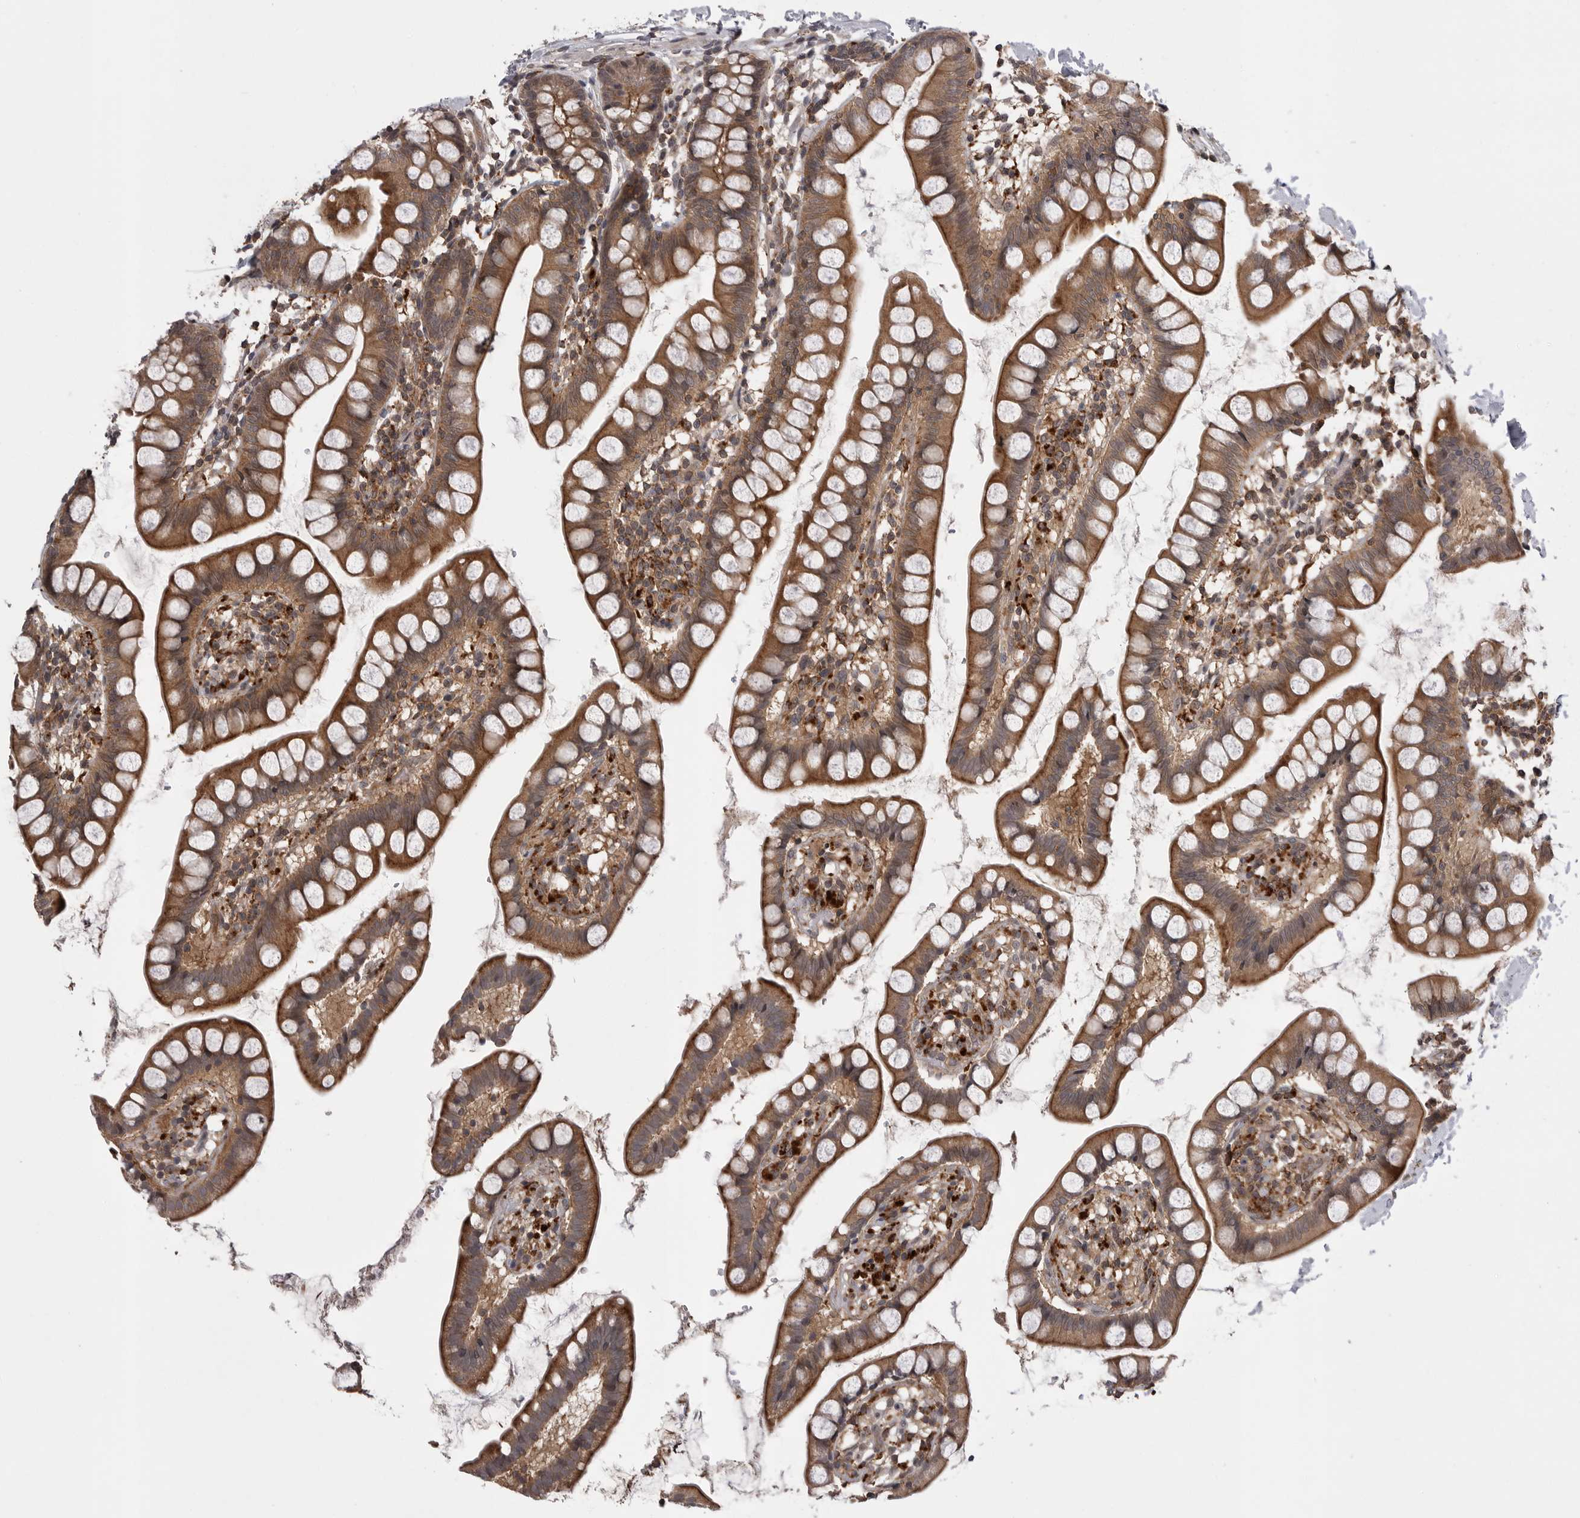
{"staining": {"intensity": "moderate", "quantity": ">75%", "location": "cytoplasmic/membranous"}, "tissue": "small intestine", "cell_type": "Glandular cells", "image_type": "normal", "snomed": [{"axis": "morphology", "description": "Normal tissue, NOS"}, {"axis": "topography", "description": "Small intestine"}], "caption": "This photomicrograph exhibits IHC staining of unremarkable human small intestine, with medium moderate cytoplasmic/membranous positivity in approximately >75% of glandular cells.", "gene": "AOAH", "patient": {"sex": "female", "age": 84}}